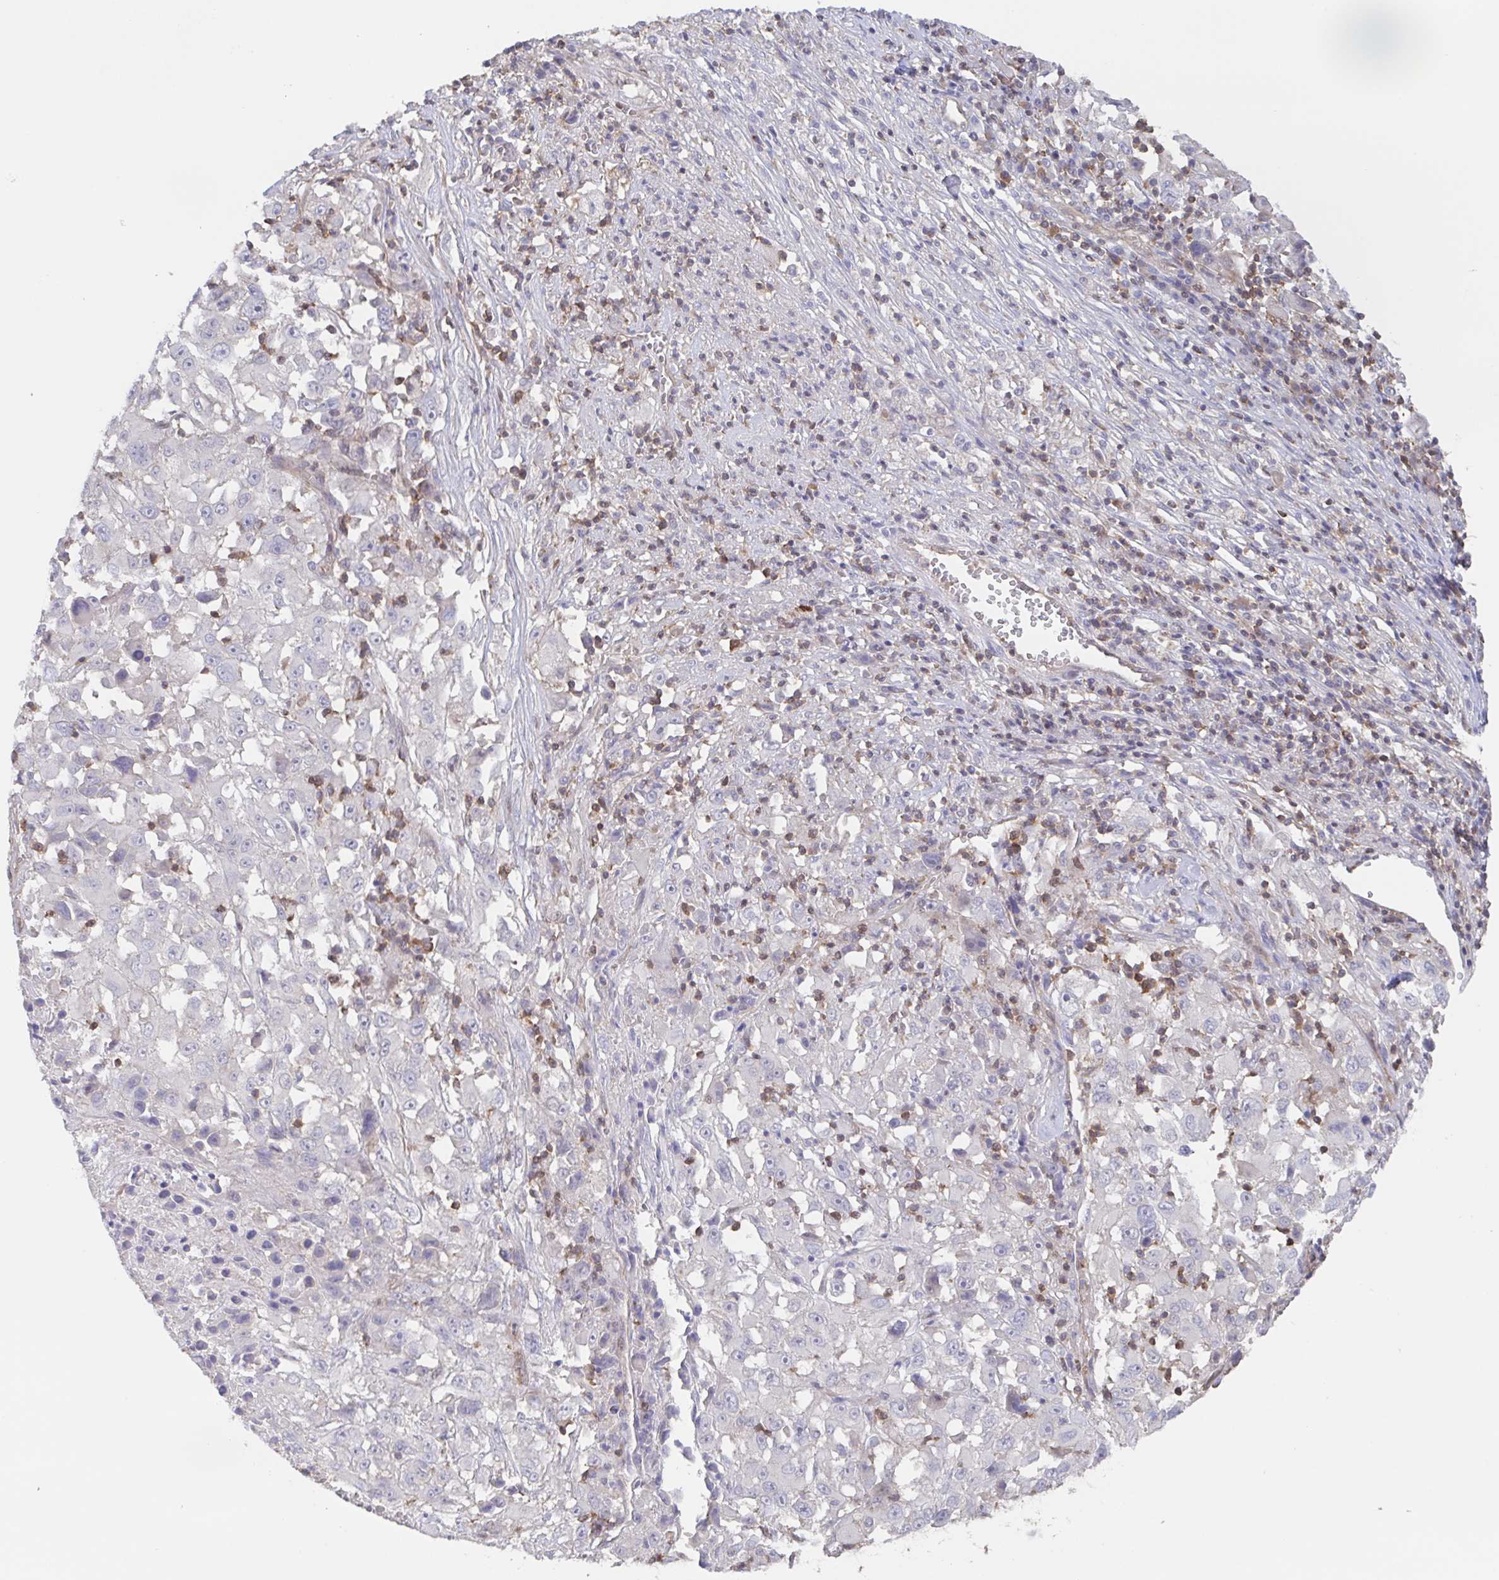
{"staining": {"intensity": "negative", "quantity": "none", "location": "none"}, "tissue": "melanoma", "cell_type": "Tumor cells", "image_type": "cancer", "snomed": [{"axis": "morphology", "description": "Malignant melanoma, Metastatic site"}, {"axis": "topography", "description": "Soft tissue"}], "caption": "Melanoma was stained to show a protein in brown. There is no significant expression in tumor cells.", "gene": "AGFG2", "patient": {"sex": "male", "age": 50}}